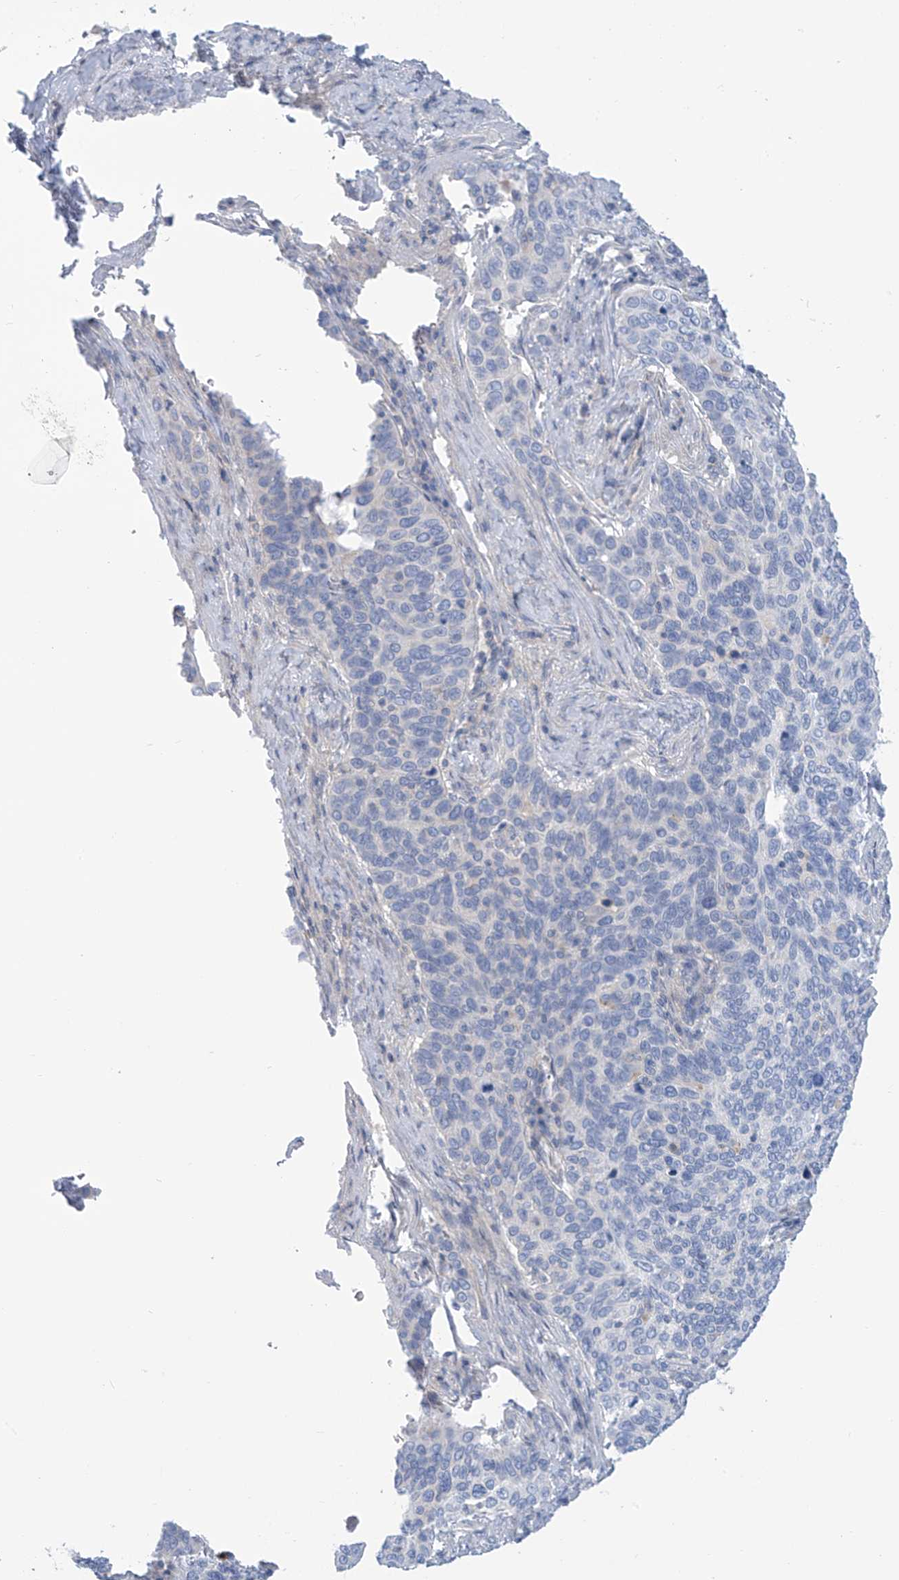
{"staining": {"intensity": "negative", "quantity": "none", "location": "none"}, "tissue": "cervical cancer", "cell_type": "Tumor cells", "image_type": "cancer", "snomed": [{"axis": "morphology", "description": "Squamous cell carcinoma, NOS"}, {"axis": "topography", "description": "Cervix"}], "caption": "Human cervical cancer (squamous cell carcinoma) stained for a protein using immunohistochemistry (IHC) exhibits no positivity in tumor cells.", "gene": "FABP2", "patient": {"sex": "female", "age": 60}}